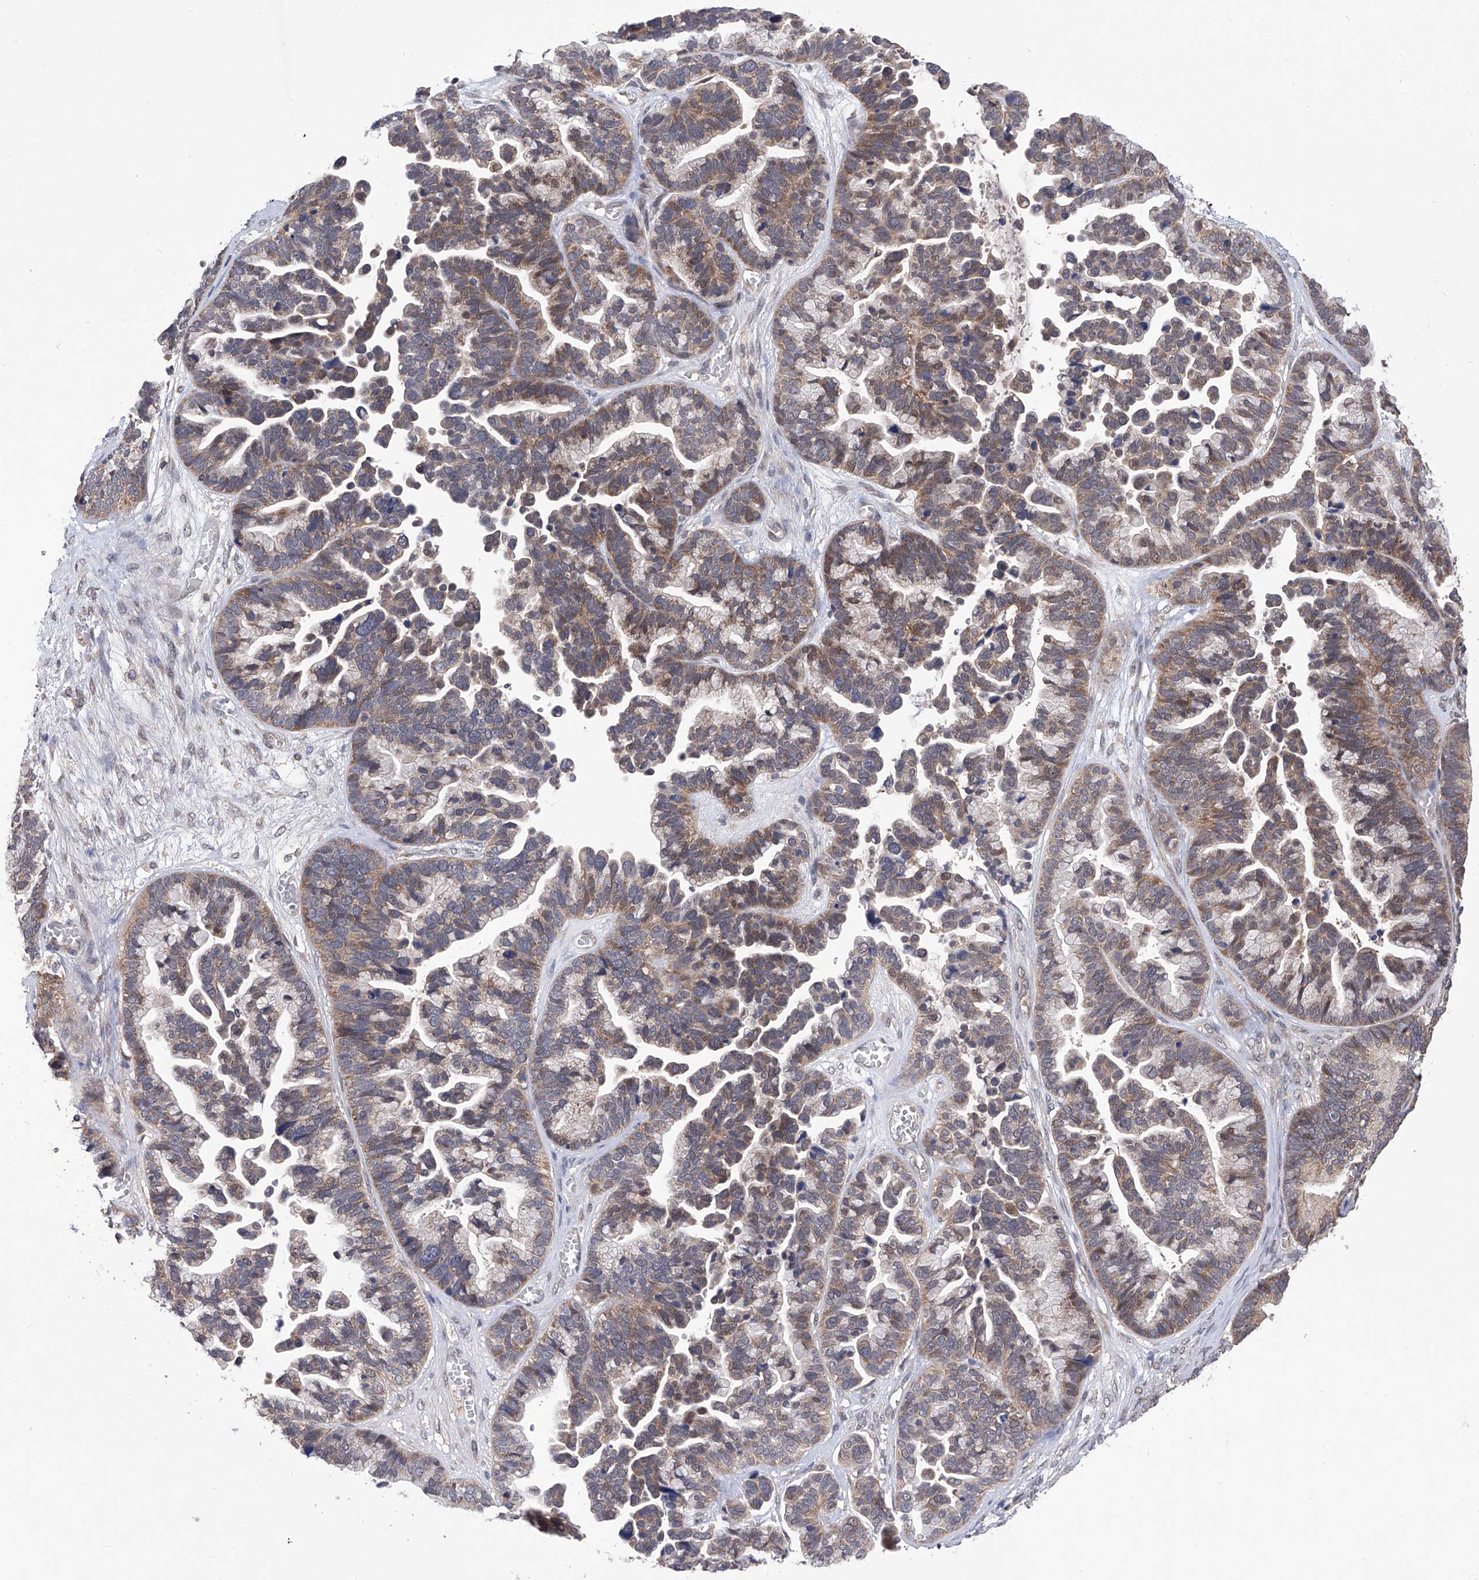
{"staining": {"intensity": "moderate", "quantity": ">75%", "location": "cytoplasmic/membranous"}, "tissue": "ovarian cancer", "cell_type": "Tumor cells", "image_type": "cancer", "snomed": [{"axis": "morphology", "description": "Cystadenocarcinoma, serous, NOS"}, {"axis": "topography", "description": "Ovary"}], "caption": "Approximately >75% of tumor cells in human ovarian serous cystadenocarcinoma demonstrate moderate cytoplasmic/membranous protein expression as visualized by brown immunohistochemical staining.", "gene": "USP45", "patient": {"sex": "female", "age": 56}}